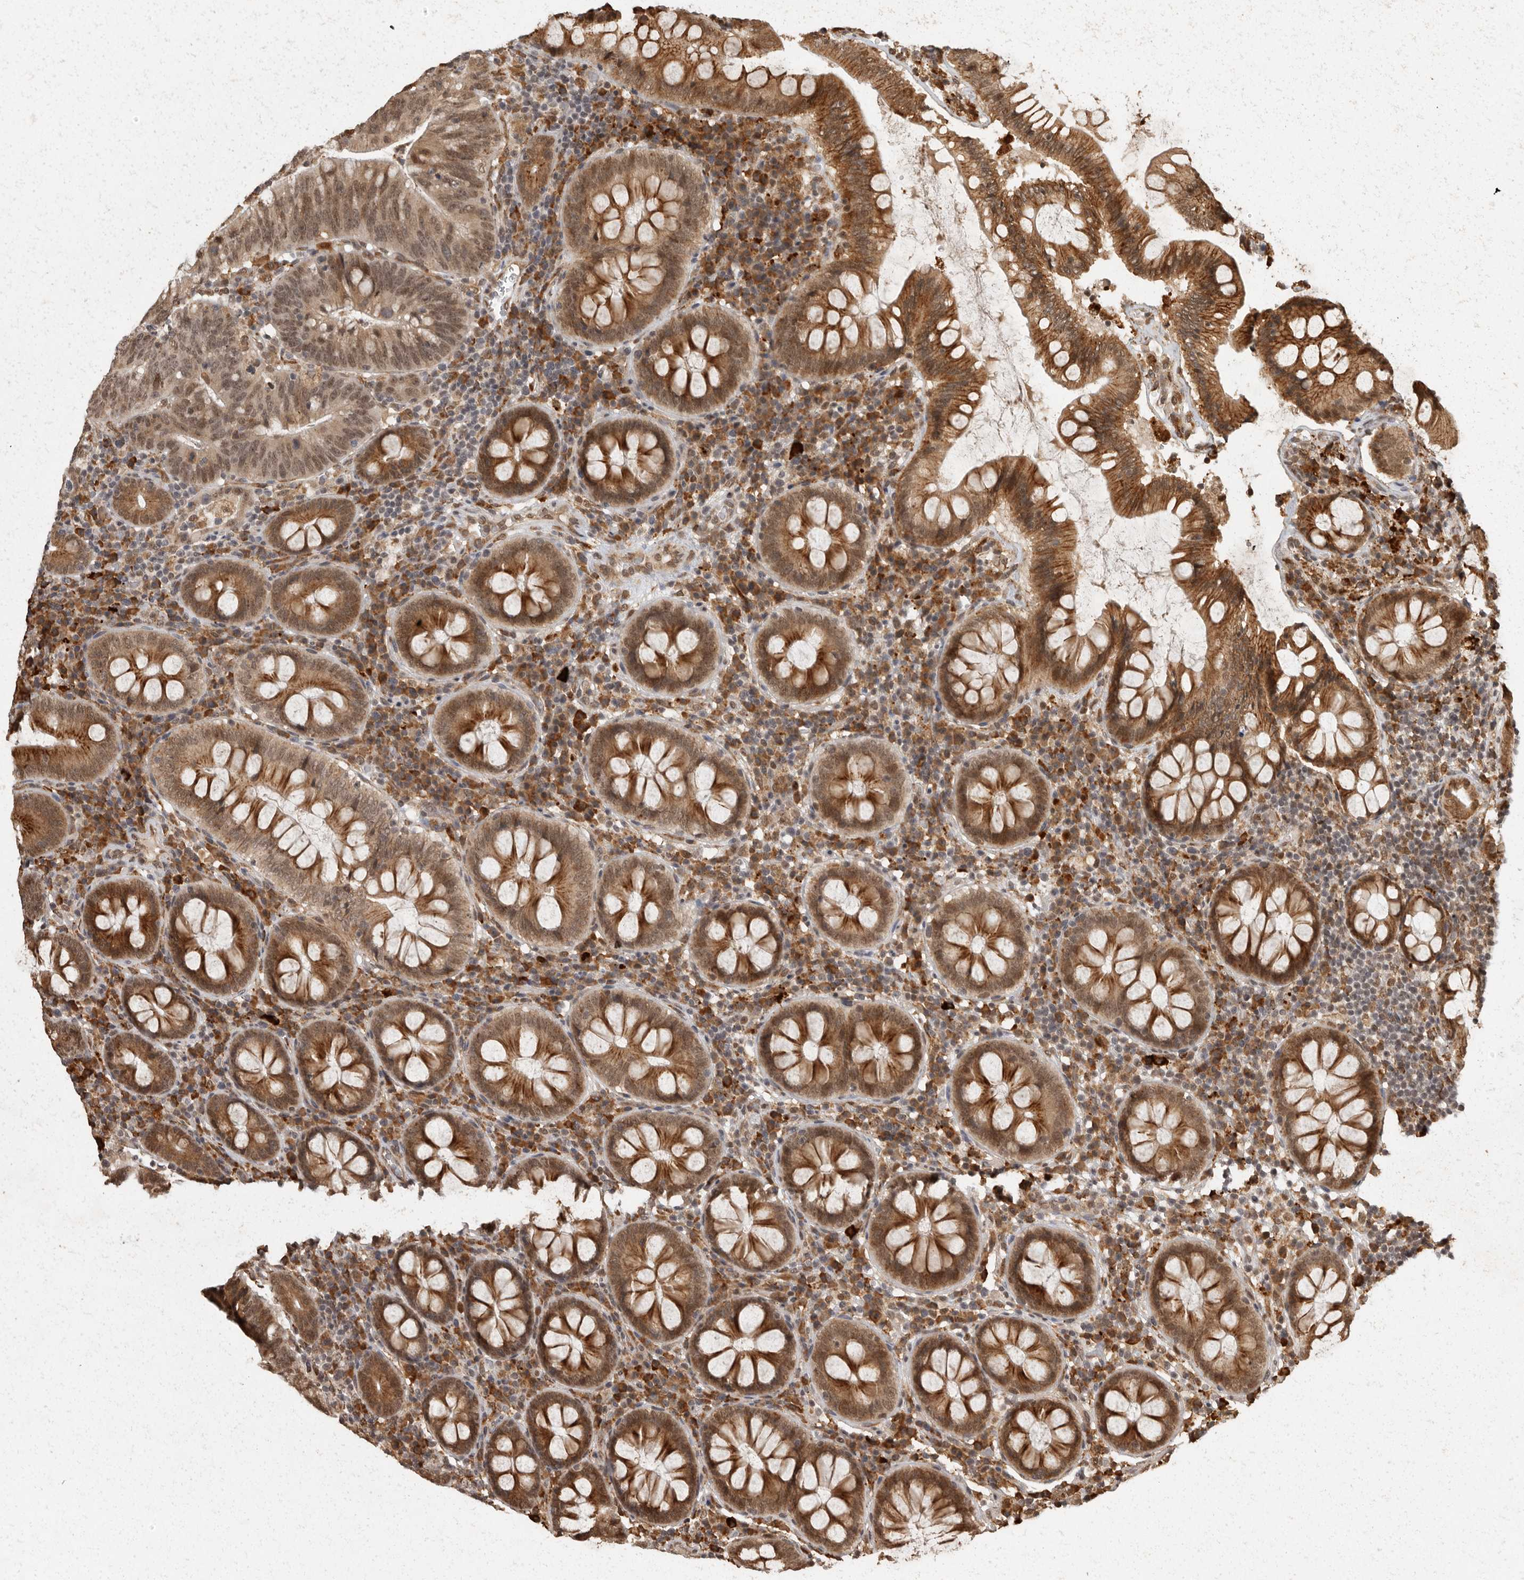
{"staining": {"intensity": "moderate", "quantity": ">75%", "location": "cytoplasmic/membranous,nuclear"}, "tissue": "colorectal cancer", "cell_type": "Tumor cells", "image_type": "cancer", "snomed": [{"axis": "morphology", "description": "Adenocarcinoma, NOS"}, {"axis": "topography", "description": "Colon"}], "caption": "Colorectal cancer tissue exhibits moderate cytoplasmic/membranous and nuclear staining in about >75% of tumor cells The protein is stained brown, and the nuclei are stained in blue (DAB IHC with brightfield microscopy, high magnification).", "gene": "ZNF83", "patient": {"sex": "female", "age": 66}}